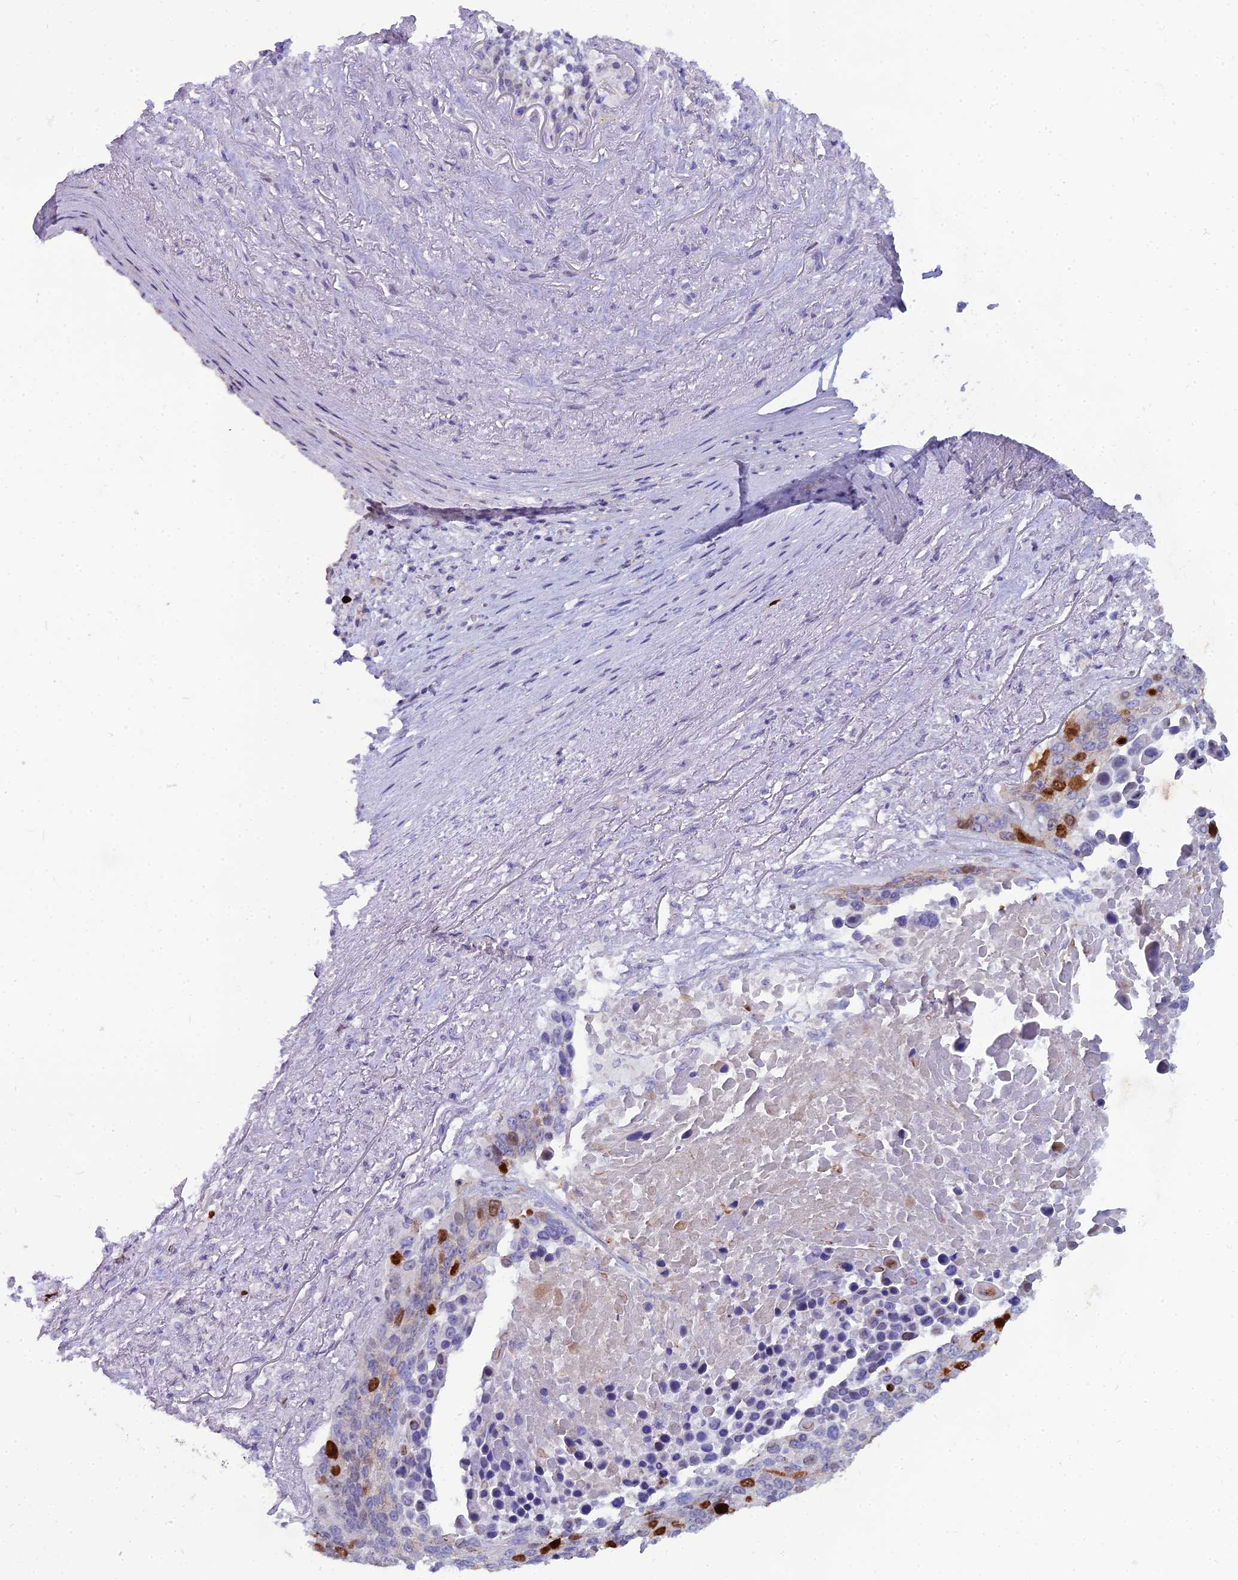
{"staining": {"intensity": "strong", "quantity": "<25%", "location": "nuclear"}, "tissue": "lung cancer", "cell_type": "Tumor cells", "image_type": "cancer", "snomed": [{"axis": "morphology", "description": "Normal tissue, NOS"}, {"axis": "morphology", "description": "Squamous cell carcinoma, NOS"}, {"axis": "topography", "description": "Lymph node"}, {"axis": "topography", "description": "Lung"}], "caption": "Protein staining of lung cancer (squamous cell carcinoma) tissue demonstrates strong nuclear staining in about <25% of tumor cells.", "gene": "NUSAP1", "patient": {"sex": "male", "age": 66}}